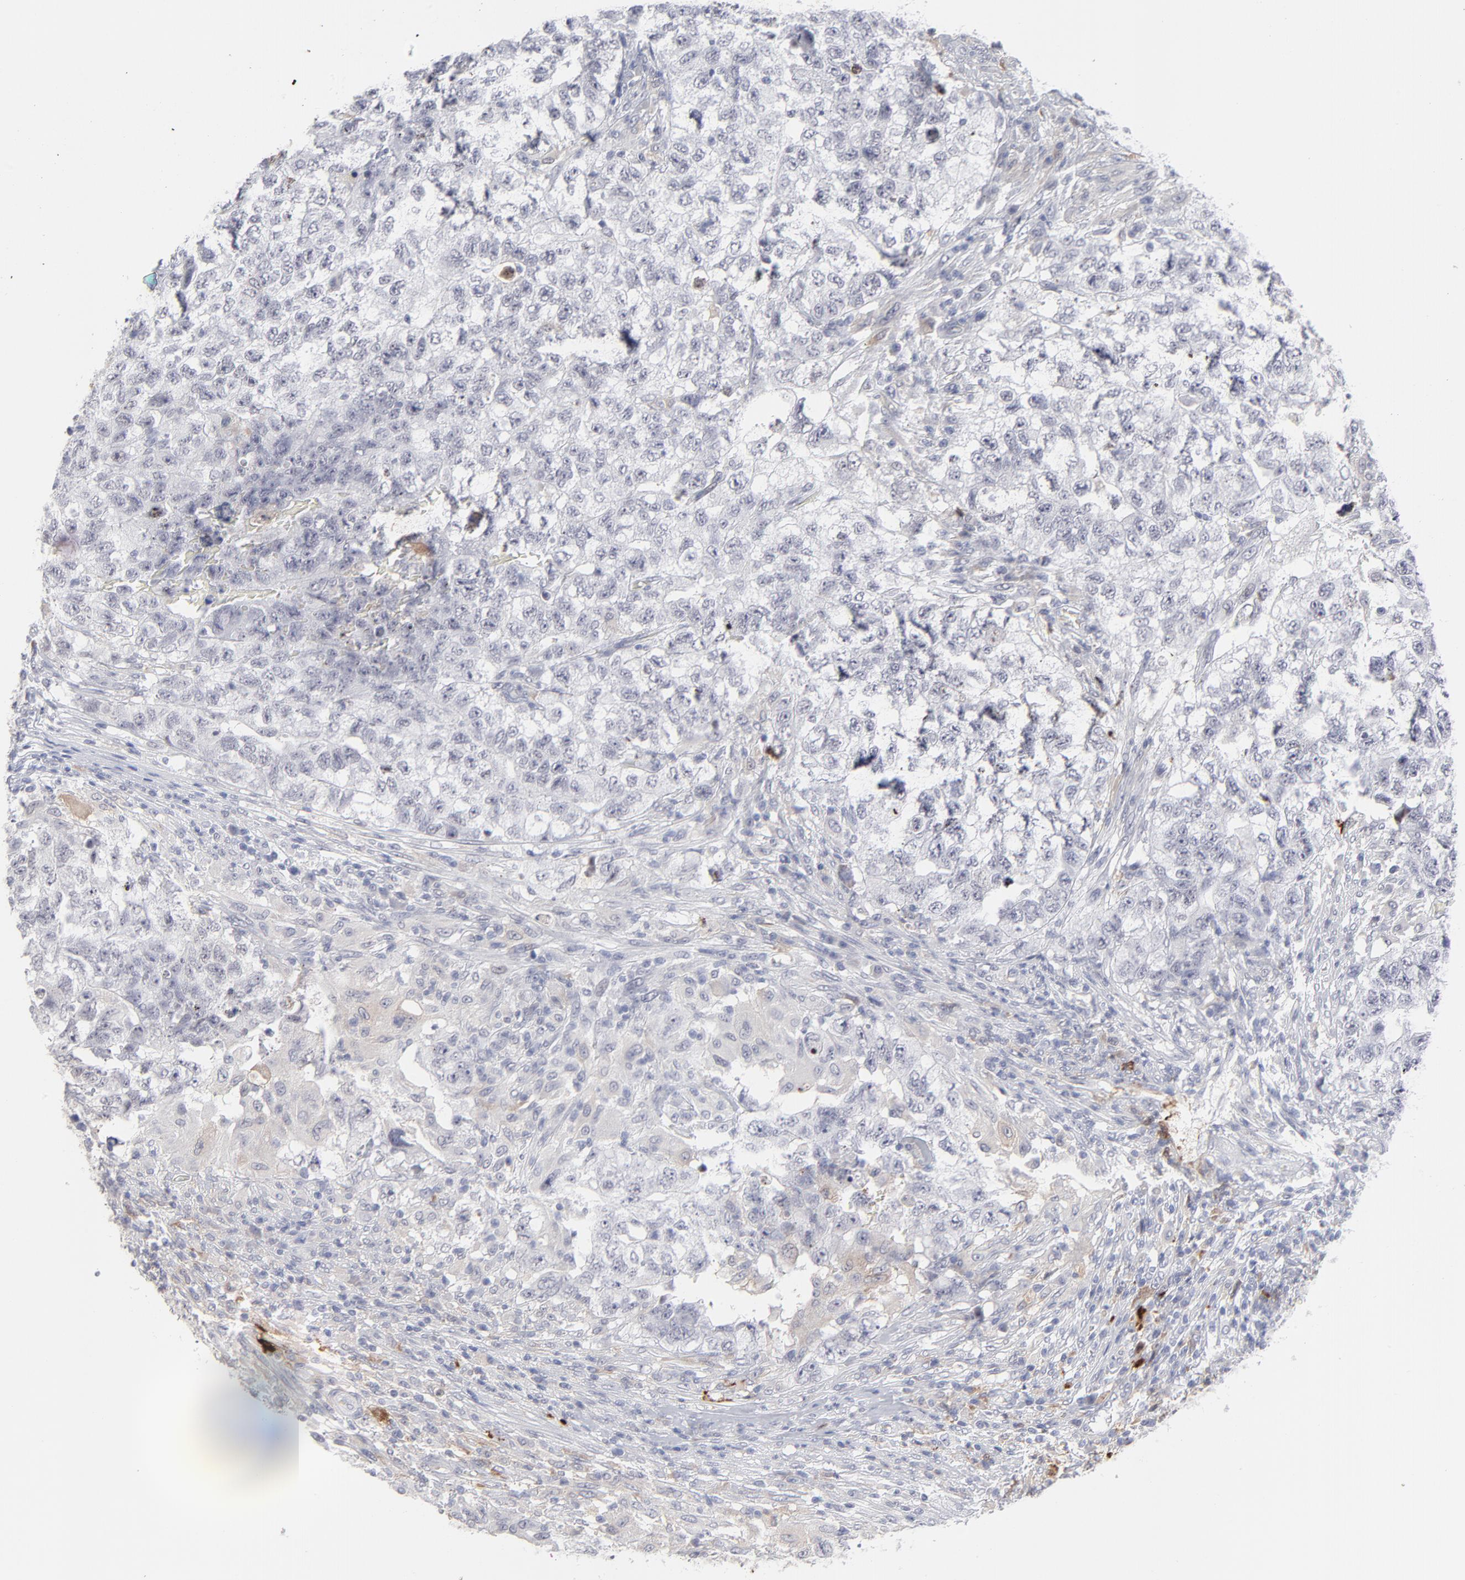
{"staining": {"intensity": "negative", "quantity": "none", "location": "none"}, "tissue": "testis cancer", "cell_type": "Tumor cells", "image_type": "cancer", "snomed": [{"axis": "morphology", "description": "Carcinoma, Embryonal, NOS"}, {"axis": "topography", "description": "Testis"}], "caption": "The photomicrograph reveals no staining of tumor cells in testis cancer (embryonal carcinoma).", "gene": "CCR2", "patient": {"sex": "male", "age": 21}}